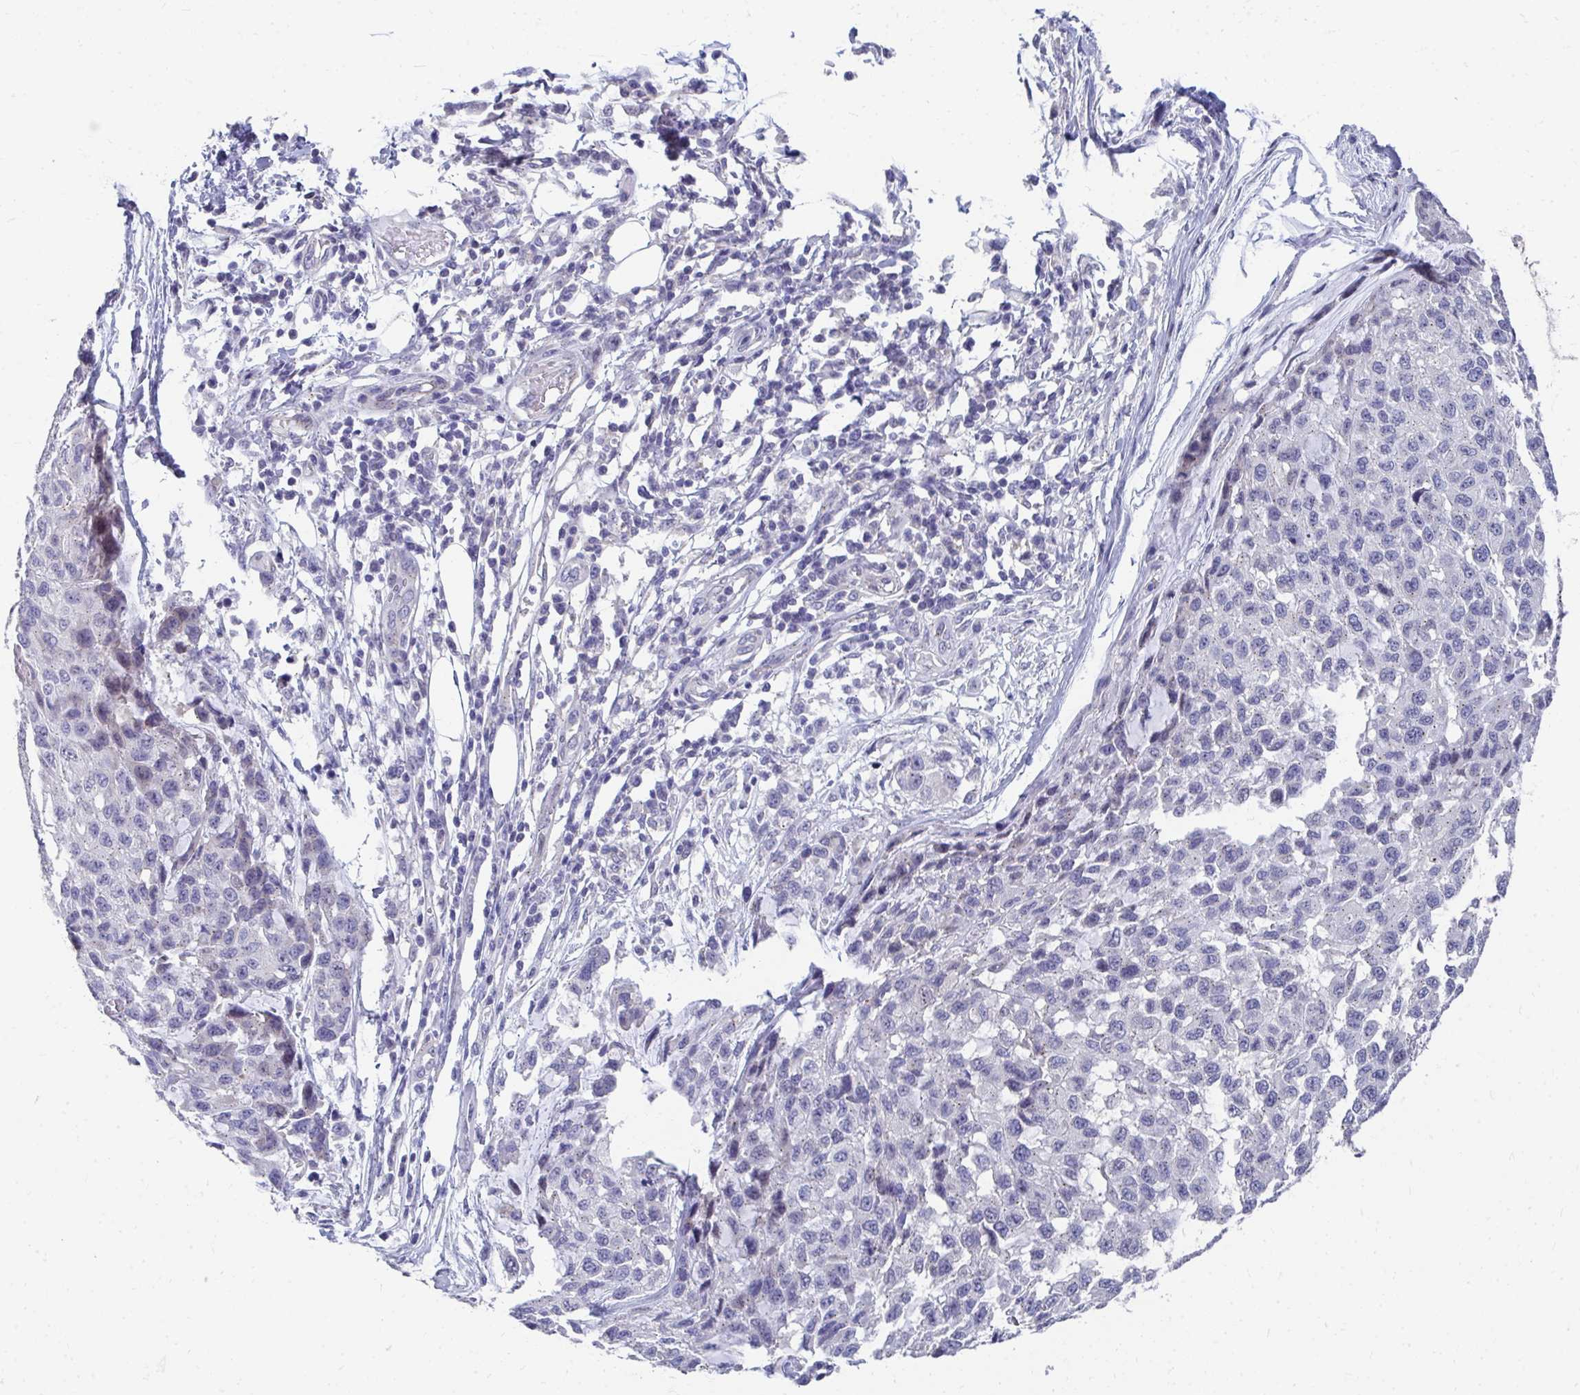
{"staining": {"intensity": "negative", "quantity": "none", "location": "none"}, "tissue": "melanoma", "cell_type": "Tumor cells", "image_type": "cancer", "snomed": [{"axis": "morphology", "description": "Malignant melanoma, NOS"}, {"axis": "topography", "description": "Skin"}], "caption": "Immunohistochemistry micrograph of neoplastic tissue: human melanoma stained with DAB (3,3'-diaminobenzidine) shows no significant protein positivity in tumor cells.", "gene": "TMPRSS2", "patient": {"sex": "male", "age": 62}}